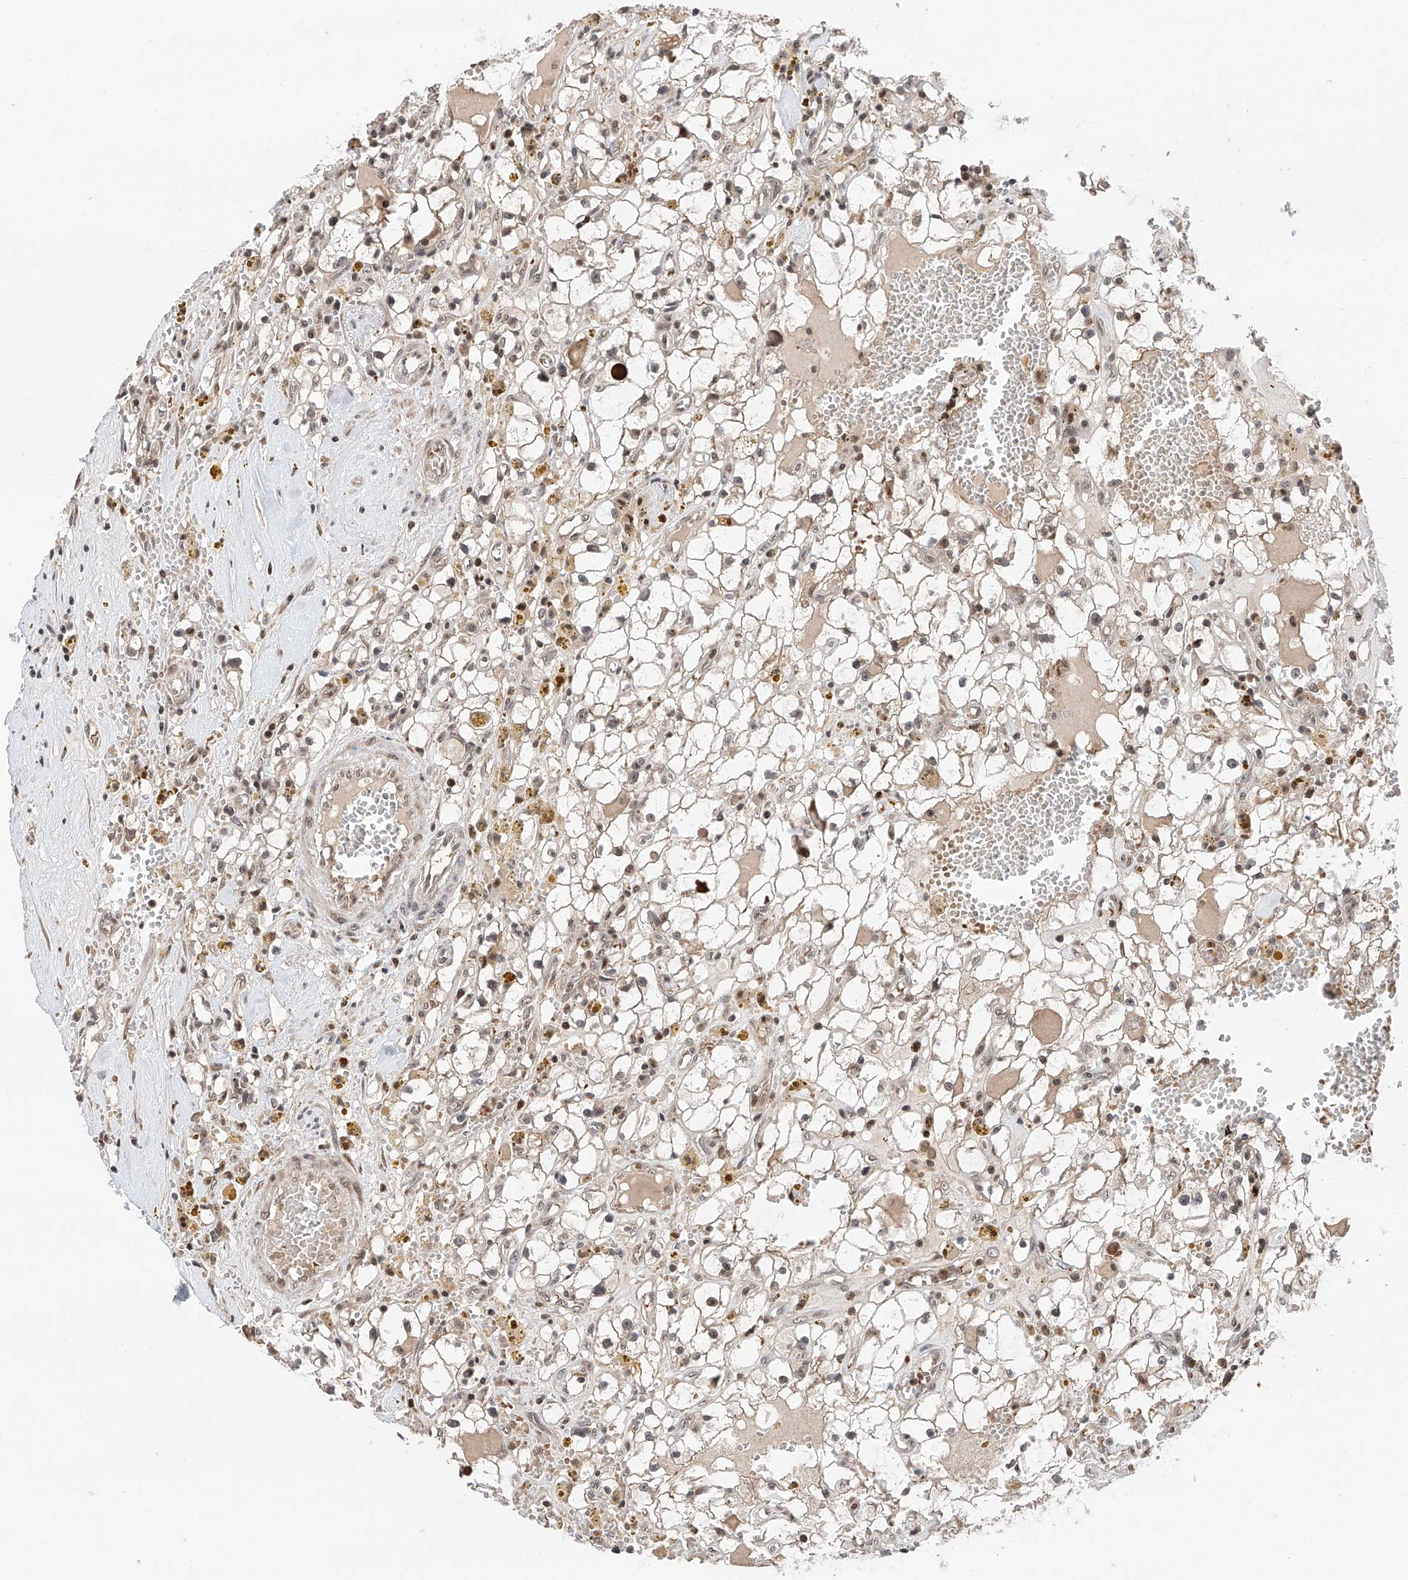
{"staining": {"intensity": "negative", "quantity": "none", "location": "none"}, "tissue": "renal cancer", "cell_type": "Tumor cells", "image_type": "cancer", "snomed": [{"axis": "morphology", "description": "Adenocarcinoma, NOS"}, {"axis": "topography", "description": "Kidney"}], "caption": "DAB immunohistochemical staining of human renal cancer (adenocarcinoma) shows no significant staining in tumor cells.", "gene": "SNRNP200", "patient": {"sex": "male", "age": 56}}